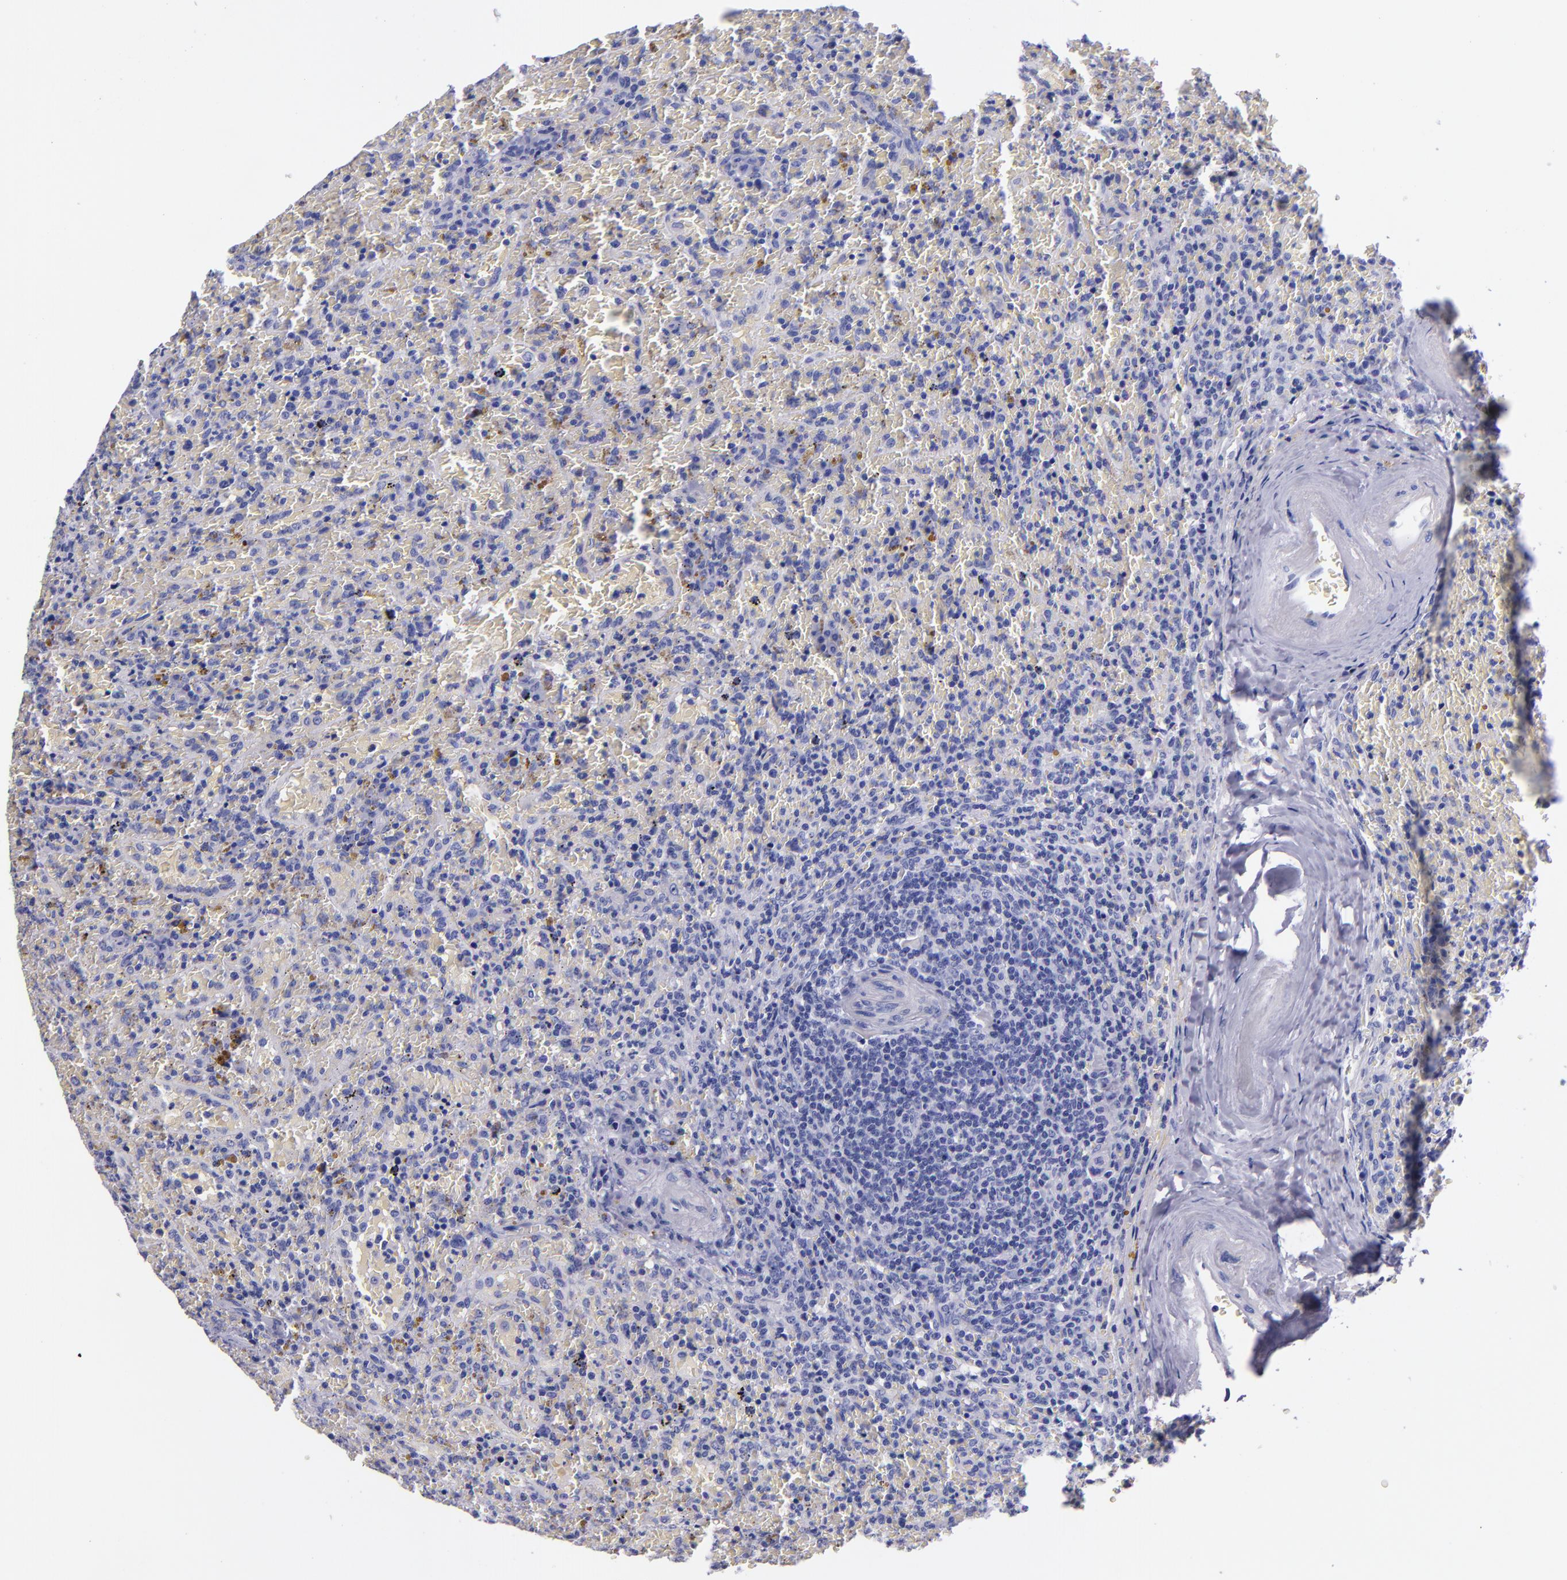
{"staining": {"intensity": "negative", "quantity": "none", "location": "none"}, "tissue": "lymphoma", "cell_type": "Tumor cells", "image_type": "cancer", "snomed": [{"axis": "morphology", "description": "Malignant lymphoma, non-Hodgkin's type, High grade"}, {"axis": "topography", "description": "Spleen"}, {"axis": "topography", "description": "Lymph node"}], "caption": "IHC image of malignant lymphoma, non-Hodgkin's type (high-grade) stained for a protein (brown), which demonstrates no positivity in tumor cells.", "gene": "SV2A", "patient": {"sex": "female", "age": 70}}